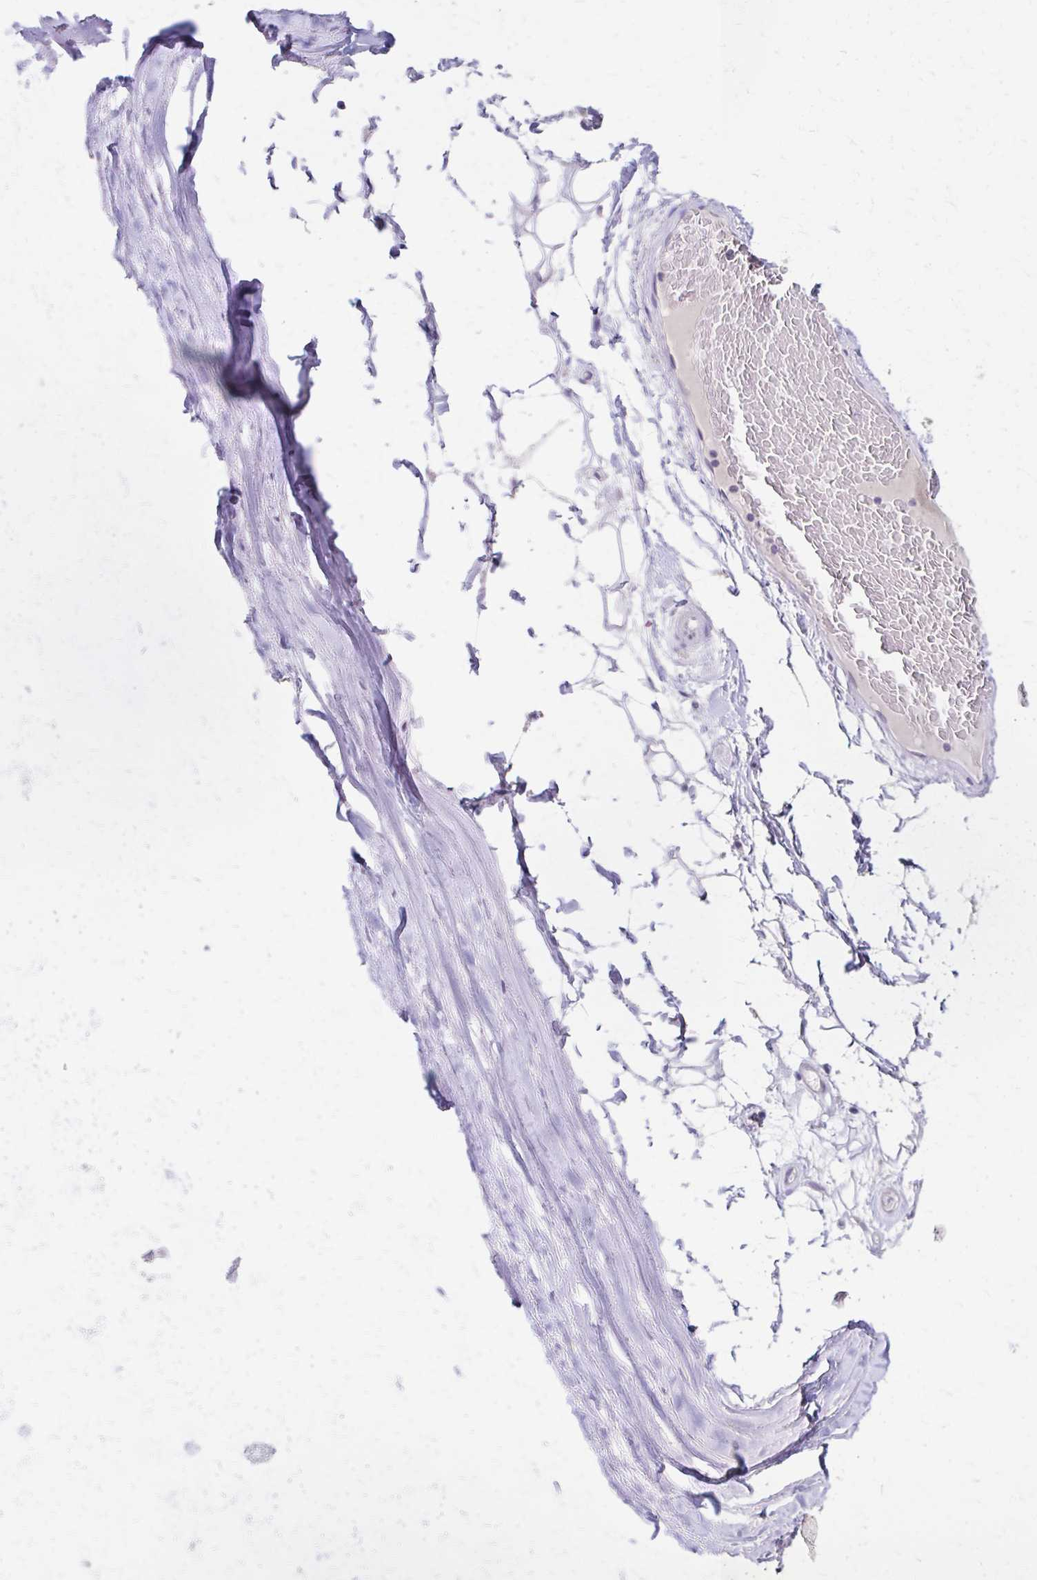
{"staining": {"intensity": "negative", "quantity": "none", "location": "none"}, "tissue": "soft tissue", "cell_type": "Chondrocytes", "image_type": "normal", "snomed": [{"axis": "morphology", "description": "Normal tissue, NOS"}, {"axis": "topography", "description": "Lymph node"}, {"axis": "topography", "description": "Cartilage tissue"}, {"axis": "topography", "description": "Nasopharynx"}], "caption": "DAB (3,3'-diaminobenzidine) immunohistochemical staining of normal human soft tissue shows no significant expression in chondrocytes.", "gene": "AZGP1", "patient": {"sex": "male", "age": 63}}